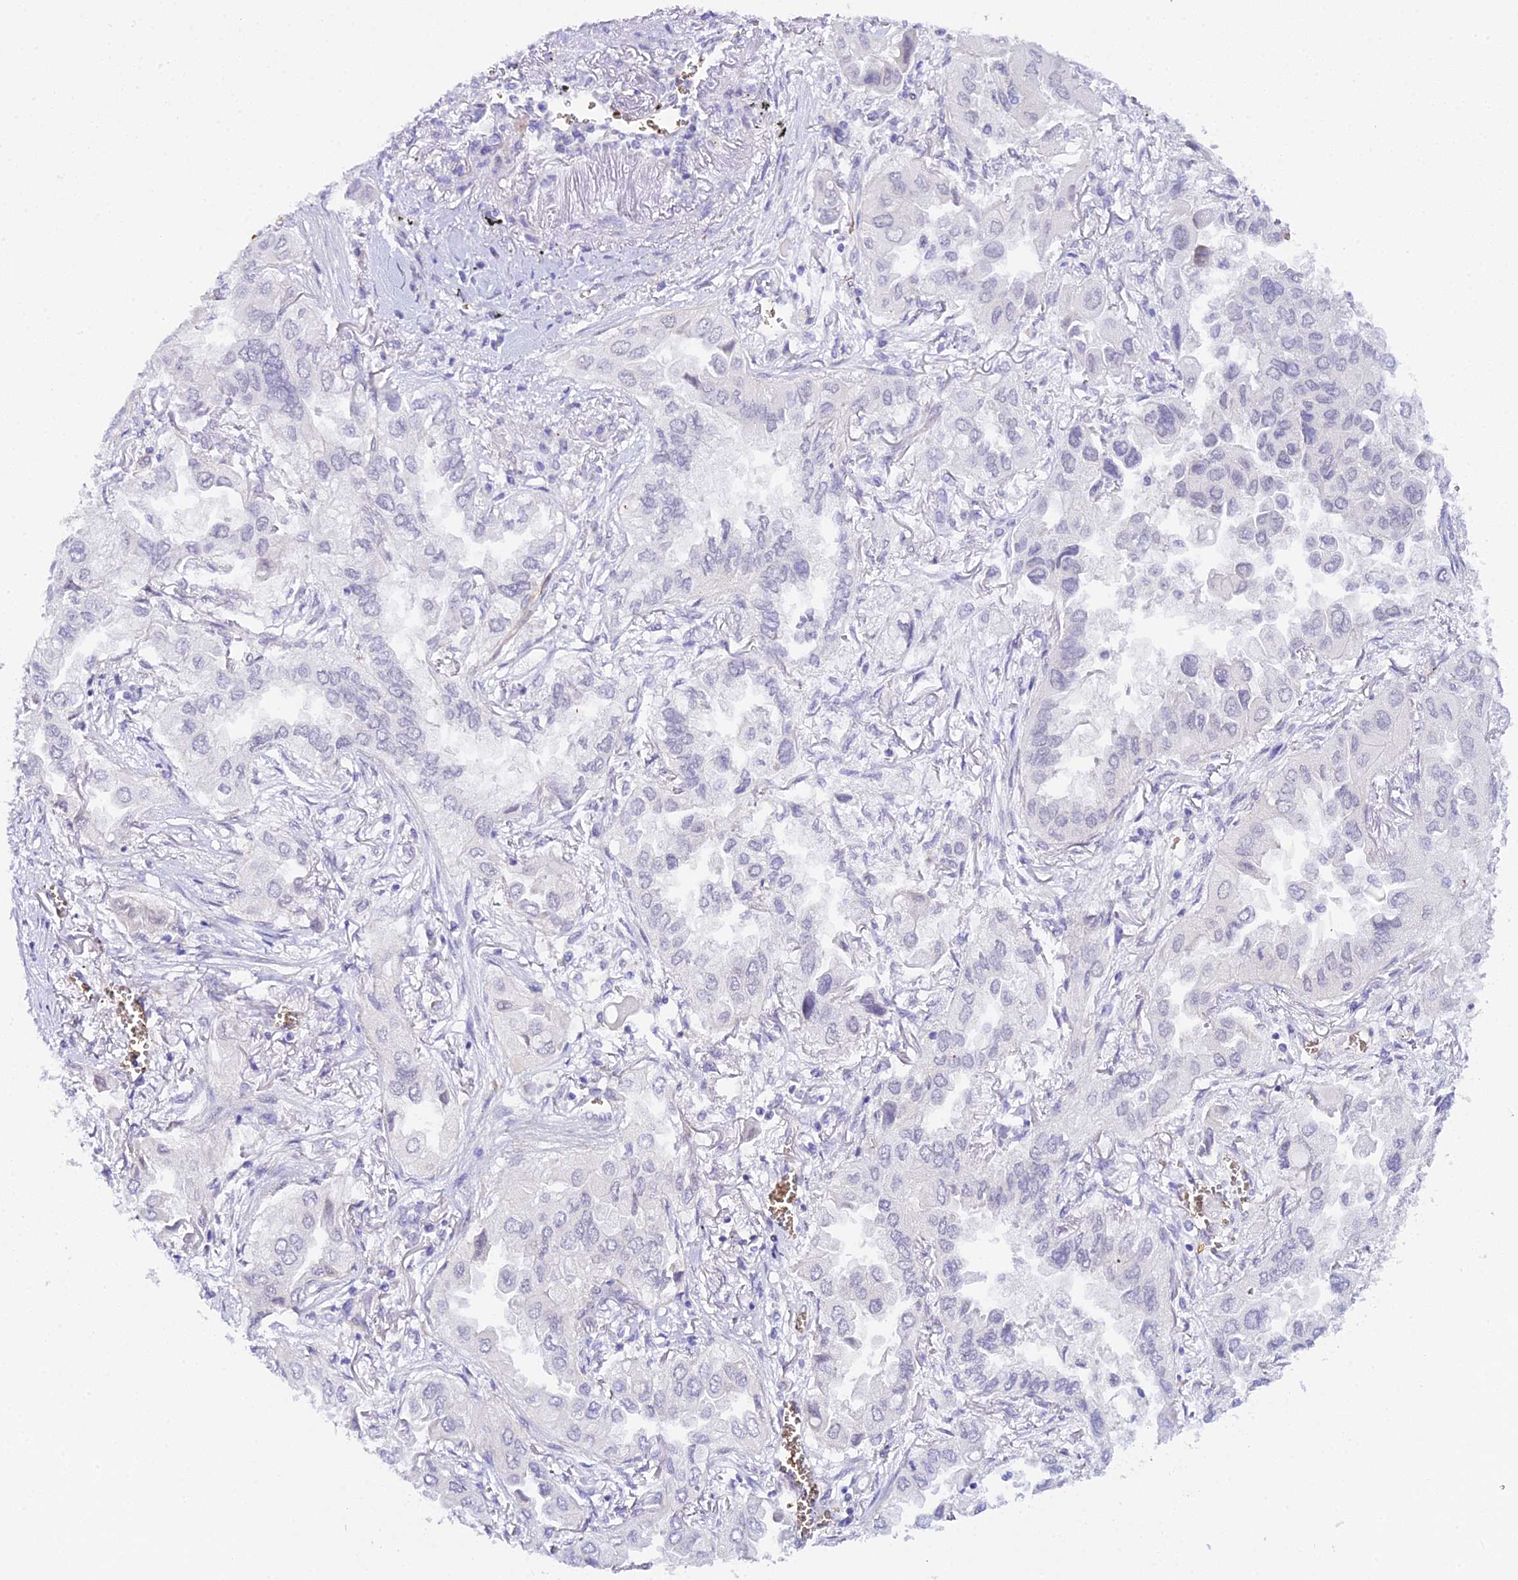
{"staining": {"intensity": "negative", "quantity": "none", "location": "none"}, "tissue": "lung cancer", "cell_type": "Tumor cells", "image_type": "cancer", "snomed": [{"axis": "morphology", "description": "Adenocarcinoma, NOS"}, {"axis": "topography", "description": "Lung"}], "caption": "This histopathology image is of lung cancer stained with IHC to label a protein in brown with the nuclei are counter-stained blue. There is no expression in tumor cells.", "gene": "CFAP45", "patient": {"sex": "female", "age": 76}}